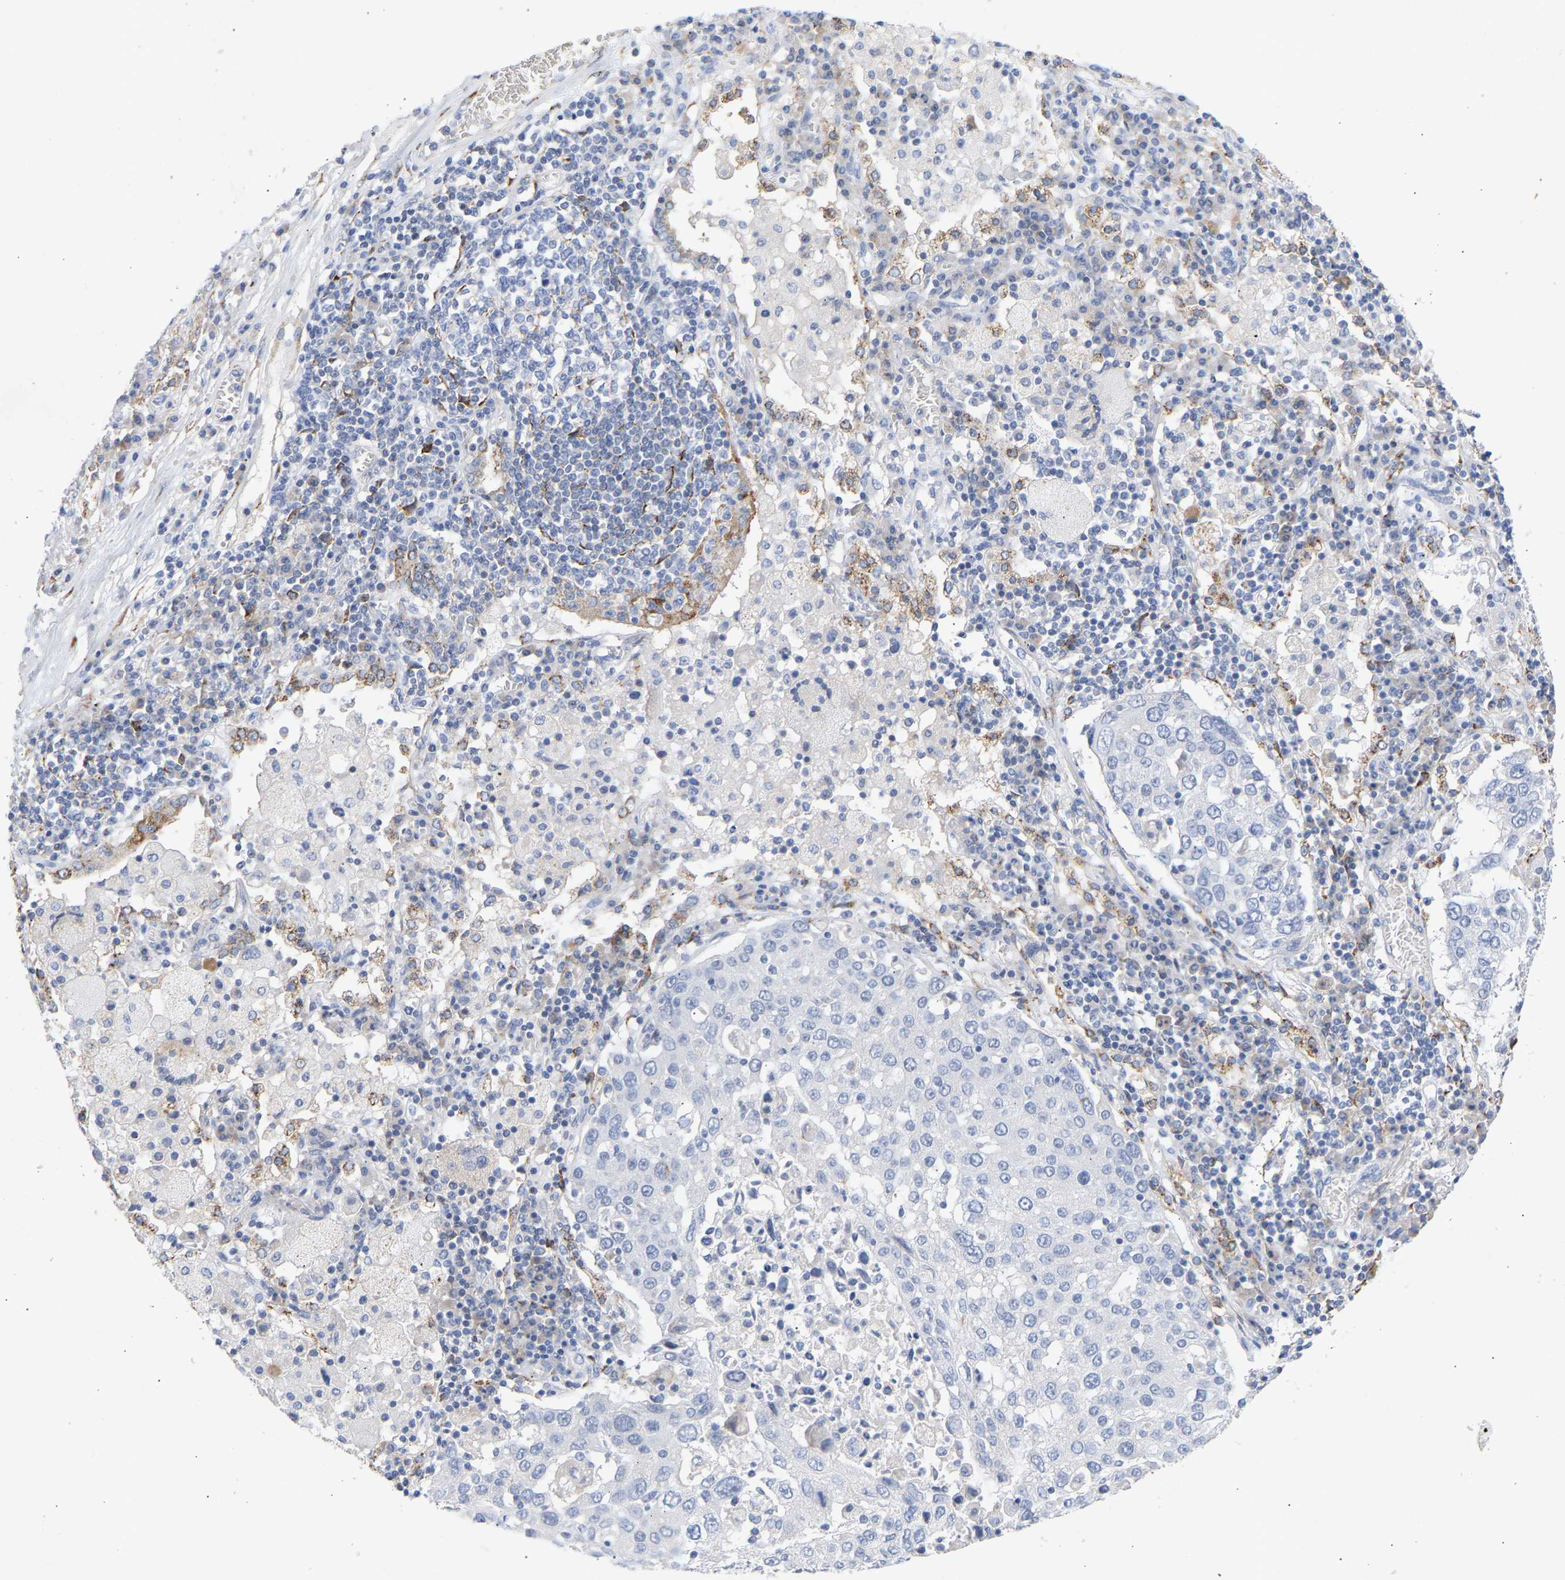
{"staining": {"intensity": "negative", "quantity": "none", "location": "none"}, "tissue": "lung cancer", "cell_type": "Tumor cells", "image_type": "cancer", "snomed": [{"axis": "morphology", "description": "Squamous cell carcinoma, NOS"}, {"axis": "topography", "description": "Lung"}], "caption": "A micrograph of human lung squamous cell carcinoma is negative for staining in tumor cells.", "gene": "SELENOM", "patient": {"sex": "male", "age": 65}}